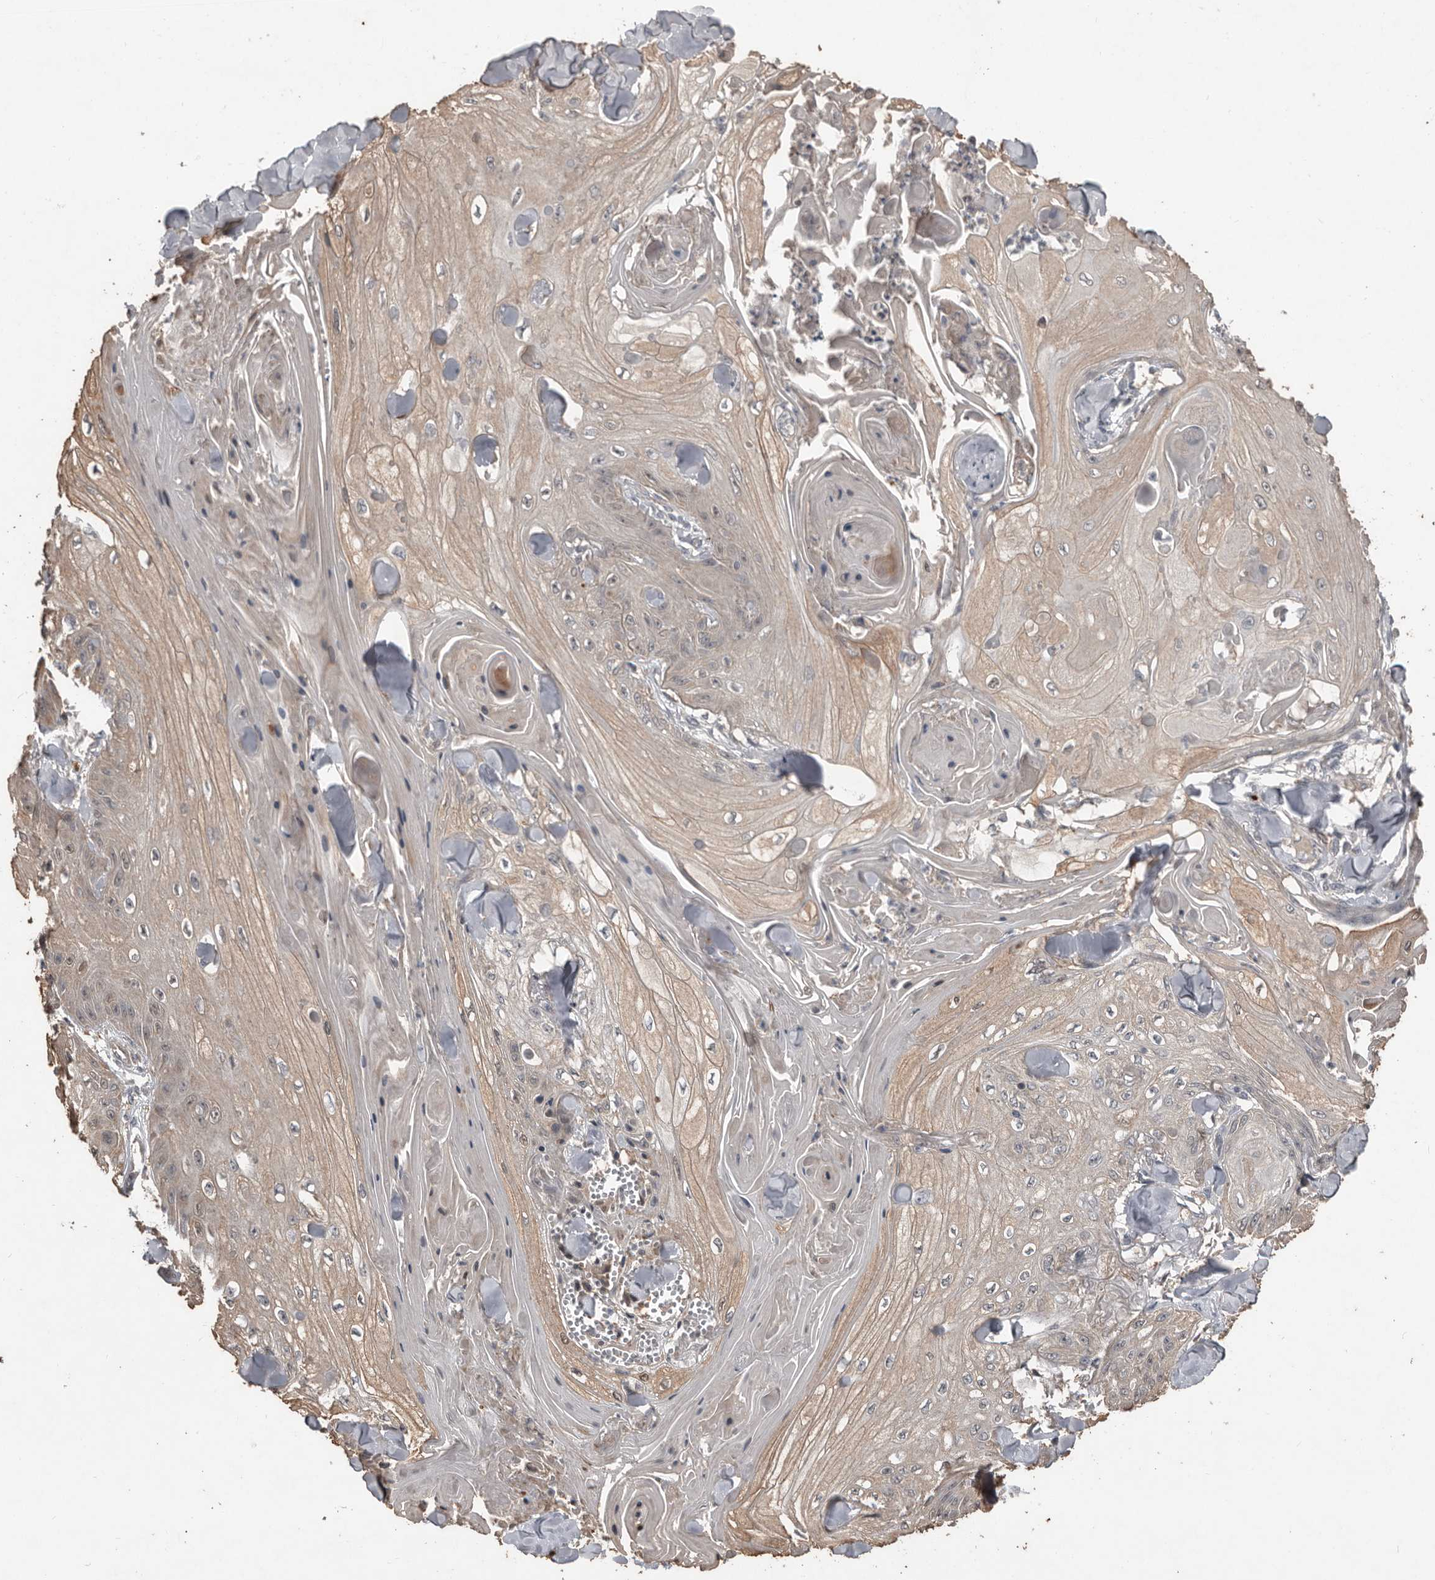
{"staining": {"intensity": "weak", "quantity": "<25%", "location": "cytoplasmic/membranous"}, "tissue": "skin cancer", "cell_type": "Tumor cells", "image_type": "cancer", "snomed": [{"axis": "morphology", "description": "Squamous cell carcinoma, NOS"}, {"axis": "topography", "description": "Skin"}], "caption": "Immunohistochemical staining of human skin squamous cell carcinoma demonstrates no significant expression in tumor cells. Brightfield microscopy of immunohistochemistry (IHC) stained with DAB (3,3'-diaminobenzidine) (brown) and hematoxylin (blue), captured at high magnification.", "gene": "BAMBI", "patient": {"sex": "male", "age": 74}}